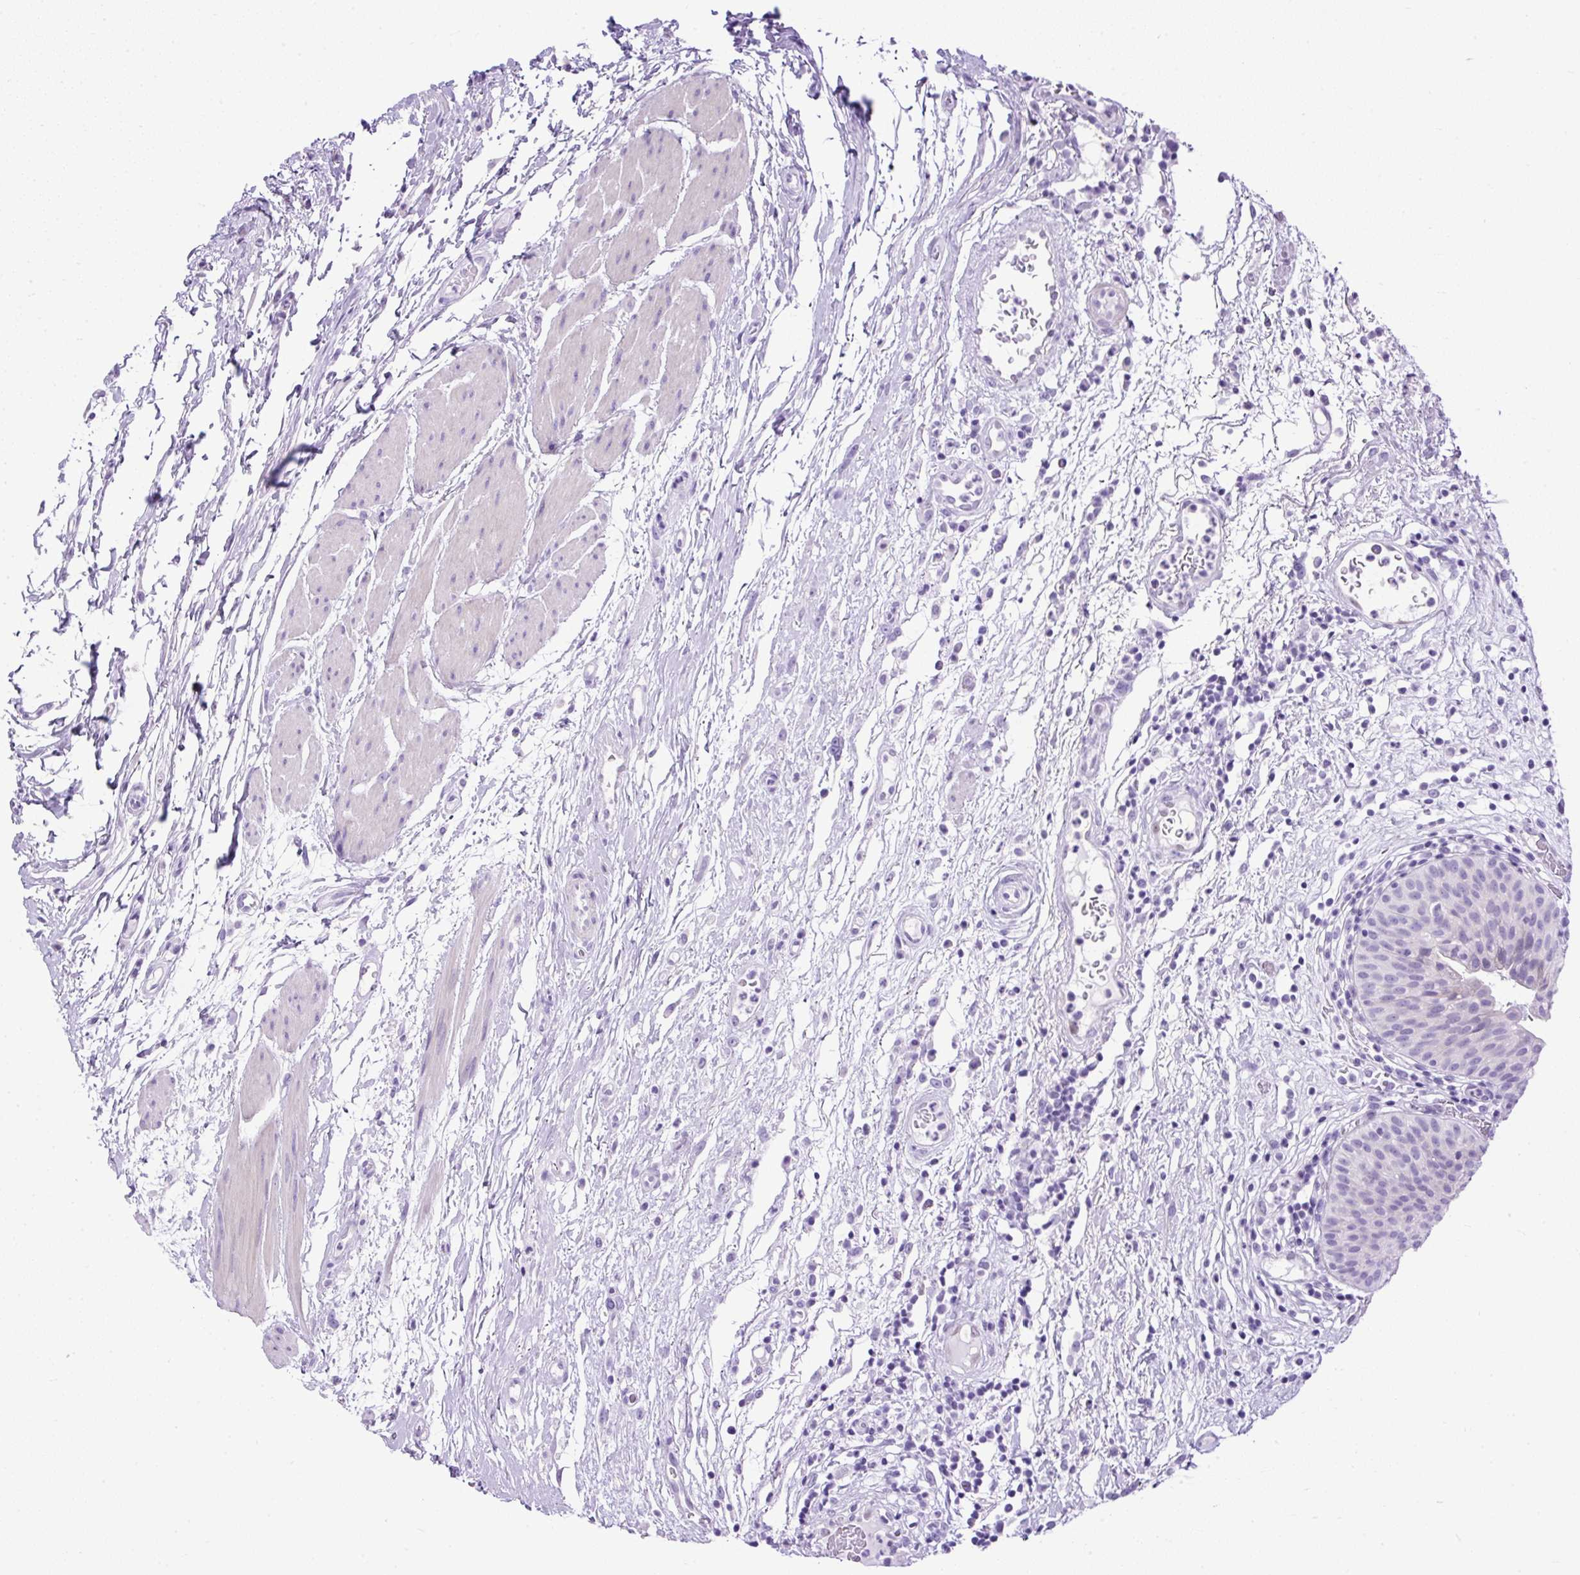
{"staining": {"intensity": "negative", "quantity": "none", "location": "none"}, "tissue": "urinary bladder", "cell_type": "Urothelial cells", "image_type": "normal", "snomed": [{"axis": "morphology", "description": "Normal tissue, NOS"}, {"axis": "morphology", "description": "Inflammation, NOS"}, {"axis": "topography", "description": "Urinary bladder"}], "caption": "IHC histopathology image of normal urinary bladder stained for a protein (brown), which demonstrates no expression in urothelial cells. Brightfield microscopy of immunohistochemistry (IHC) stained with DAB (brown) and hematoxylin (blue), captured at high magnification.", "gene": "UPP1", "patient": {"sex": "male", "age": 57}}